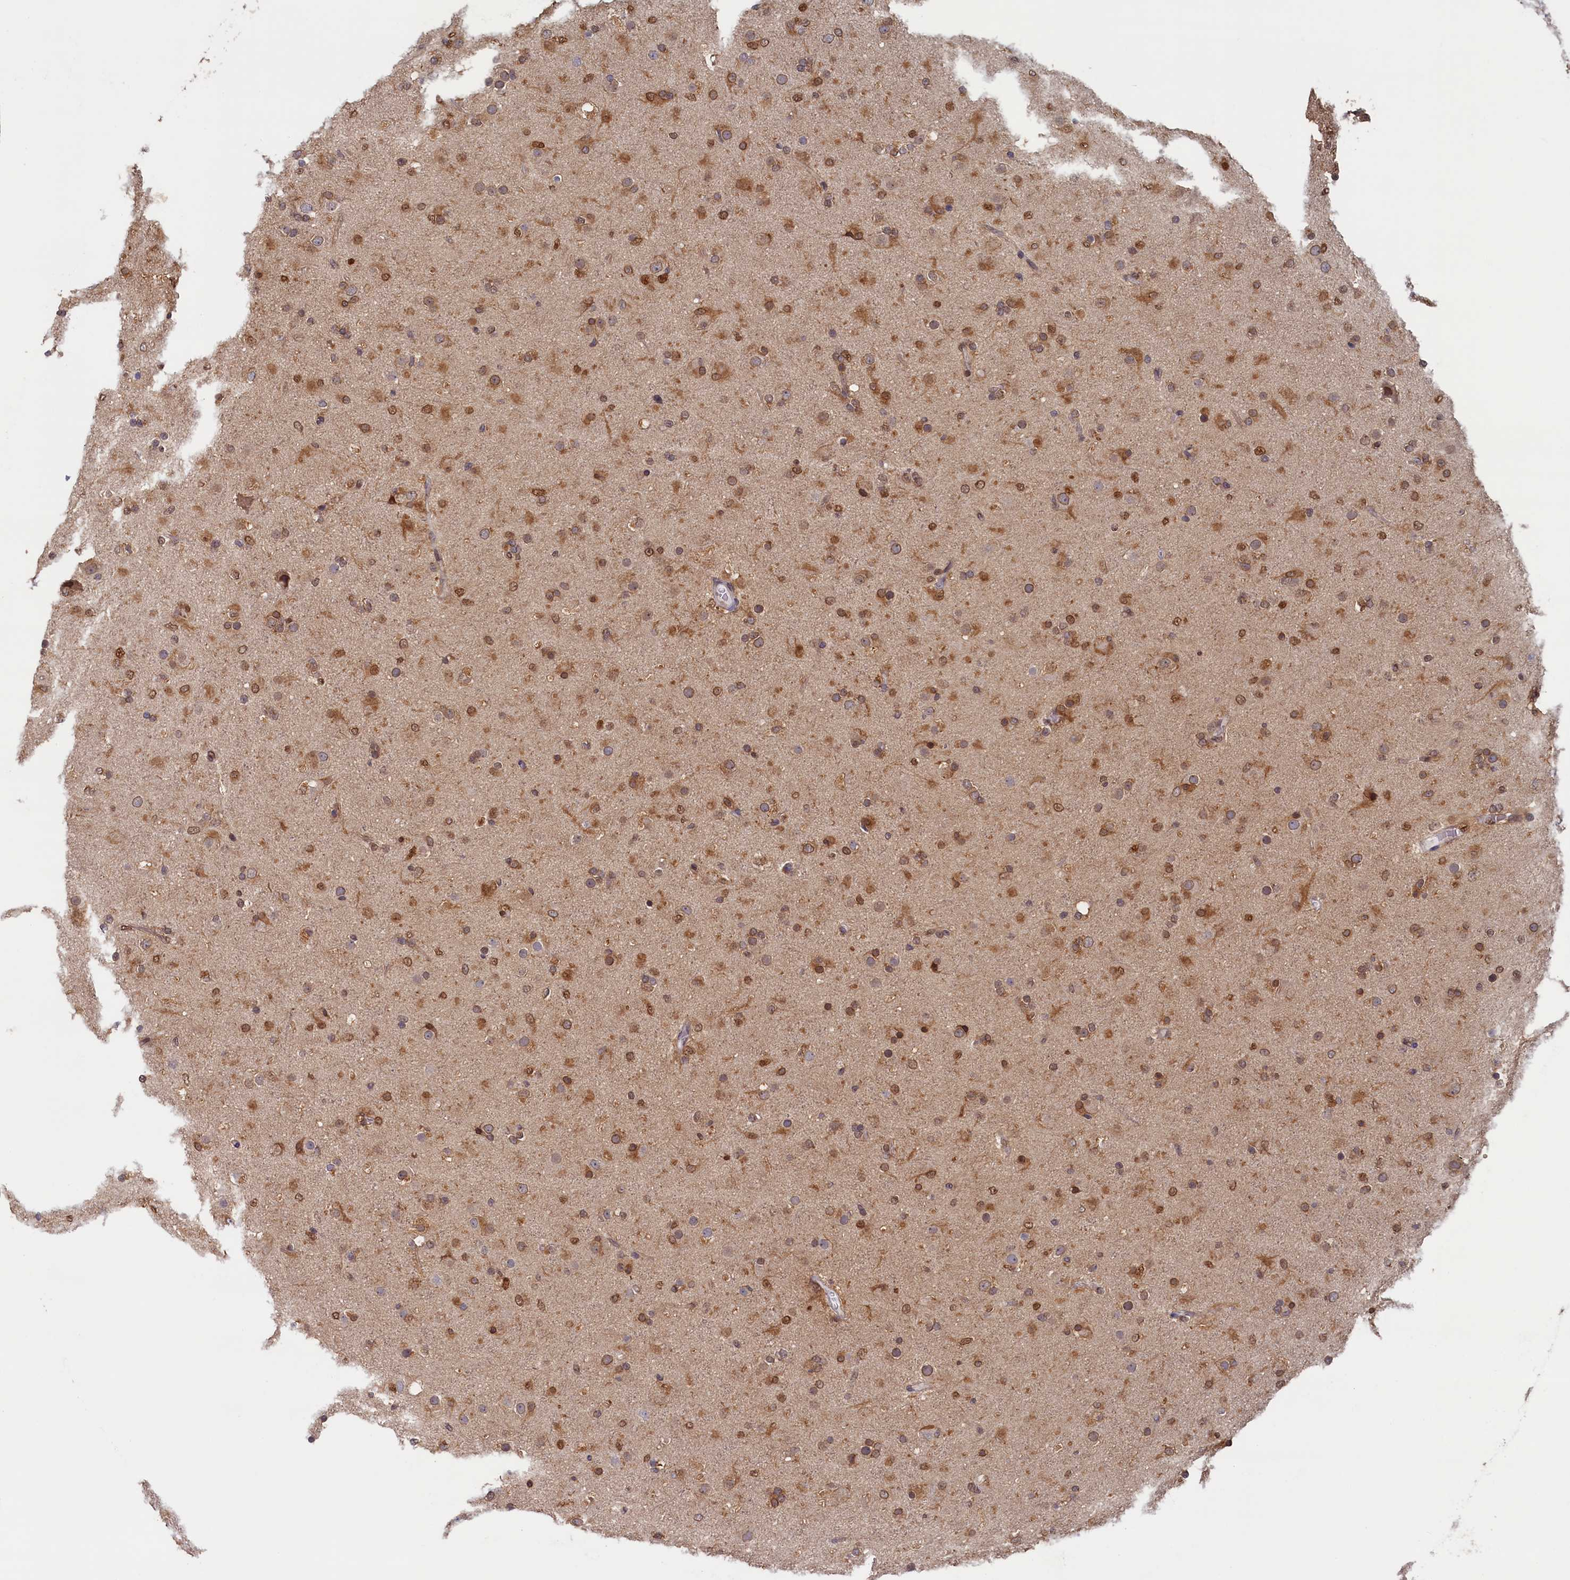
{"staining": {"intensity": "moderate", "quantity": ">75%", "location": "cytoplasmic/membranous,nuclear"}, "tissue": "glioma", "cell_type": "Tumor cells", "image_type": "cancer", "snomed": [{"axis": "morphology", "description": "Glioma, malignant, Low grade"}, {"axis": "topography", "description": "Brain"}], "caption": "A histopathology image showing moderate cytoplasmic/membranous and nuclear staining in about >75% of tumor cells in glioma, as visualized by brown immunohistochemical staining.", "gene": "AHCY", "patient": {"sex": "male", "age": 65}}